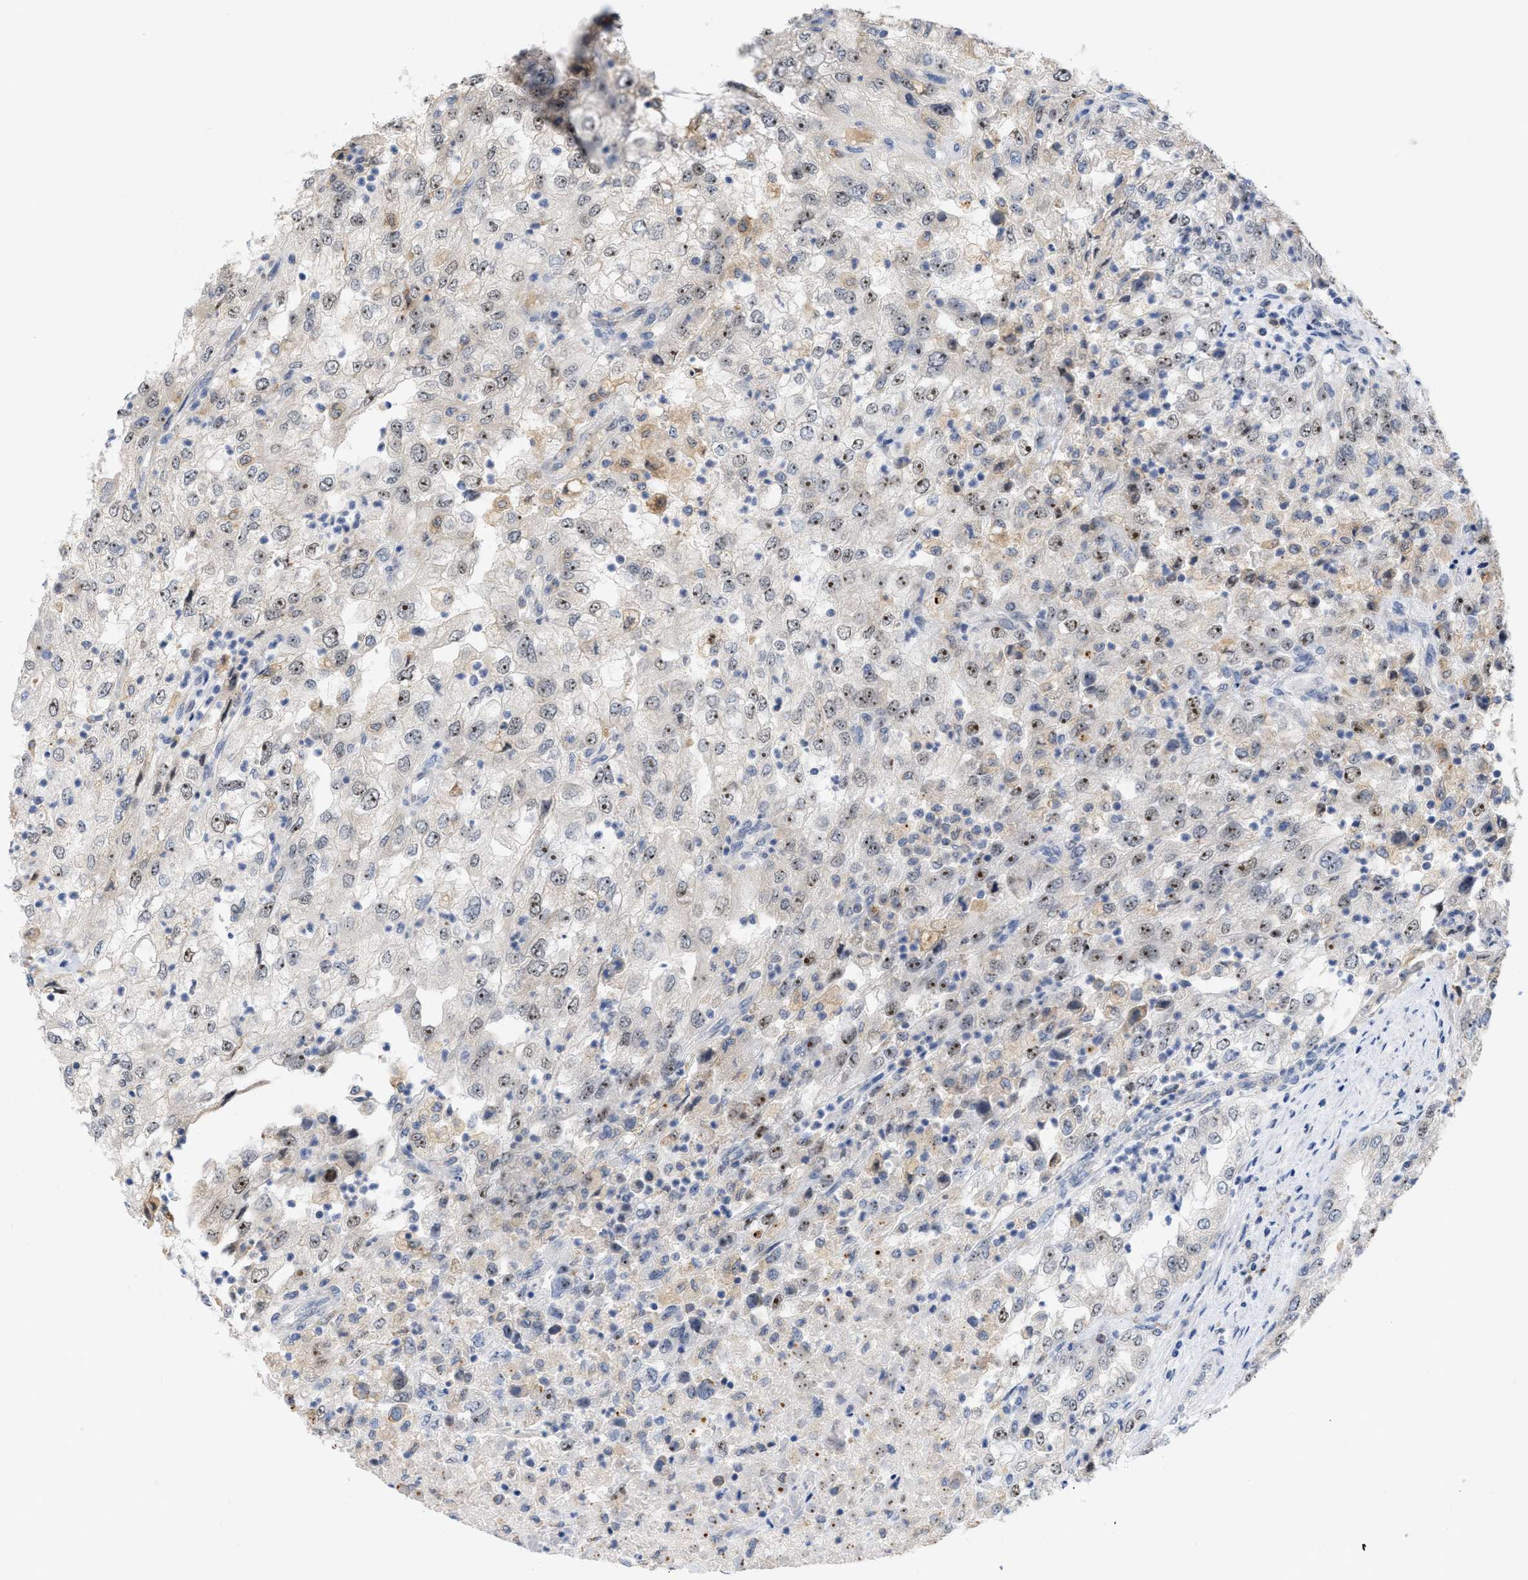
{"staining": {"intensity": "moderate", "quantity": ">75%", "location": "nuclear"}, "tissue": "renal cancer", "cell_type": "Tumor cells", "image_type": "cancer", "snomed": [{"axis": "morphology", "description": "Adenocarcinoma, NOS"}, {"axis": "topography", "description": "Kidney"}], "caption": "High-magnification brightfield microscopy of adenocarcinoma (renal) stained with DAB (3,3'-diaminobenzidine) (brown) and counterstained with hematoxylin (blue). tumor cells exhibit moderate nuclear expression is present in approximately>75% of cells.", "gene": "ELAC2", "patient": {"sex": "female", "age": 54}}